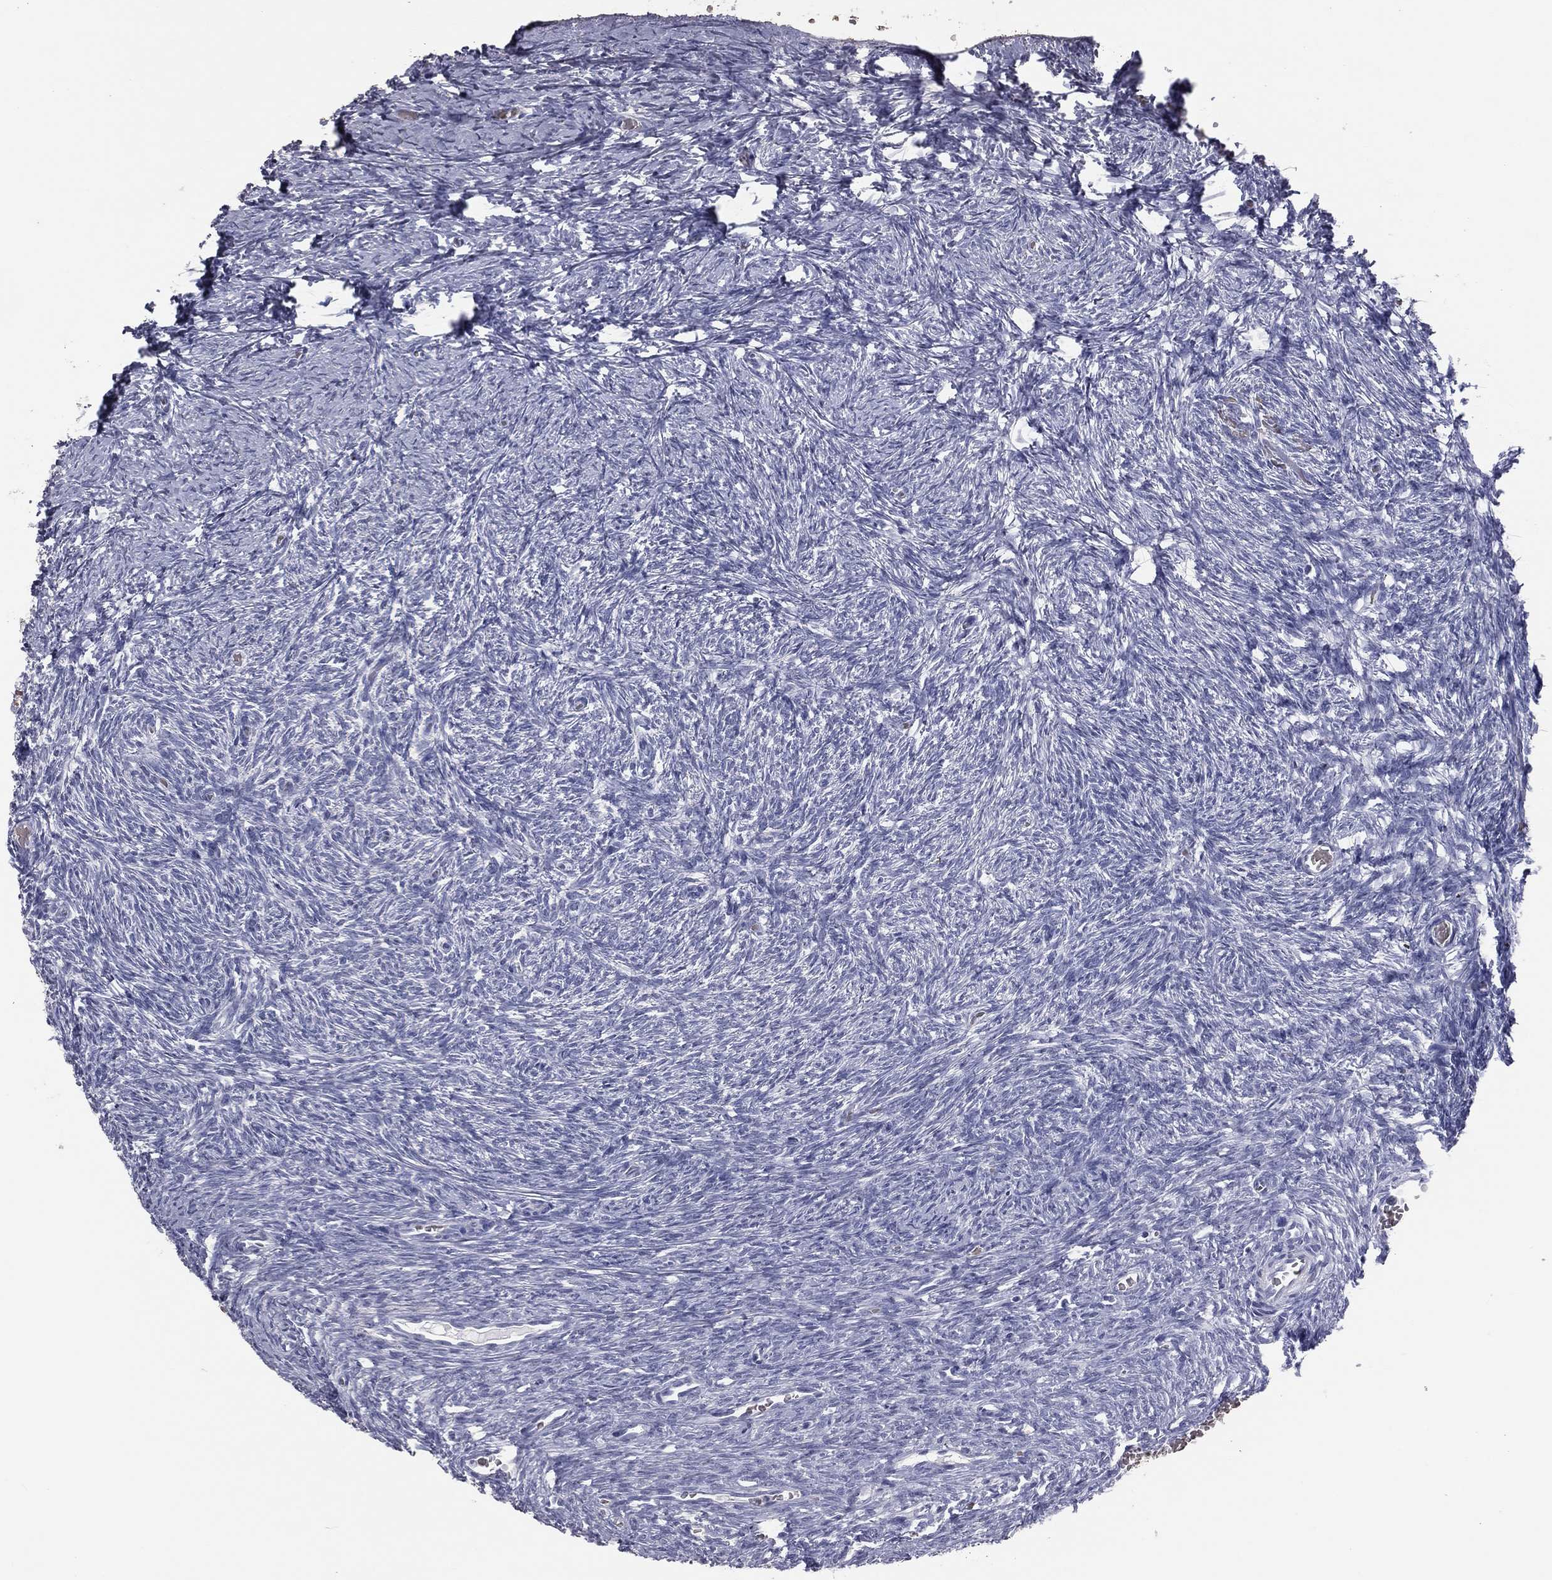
{"staining": {"intensity": "negative", "quantity": "none", "location": "none"}, "tissue": "ovary", "cell_type": "Follicle cells", "image_type": "normal", "snomed": [{"axis": "morphology", "description": "Normal tissue, NOS"}, {"axis": "topography", "description": "Ovary"}], "caption": "Immunohistochemical staining of benign human ovary displays no significant expression in follicle cells. (DAB (3,3'-diaminobenzidine) immunohistochemistry (IHC) with hematoxylin counter stain).", "gene": "ESX1", "patient": {"sex": "female", "age": 39}}